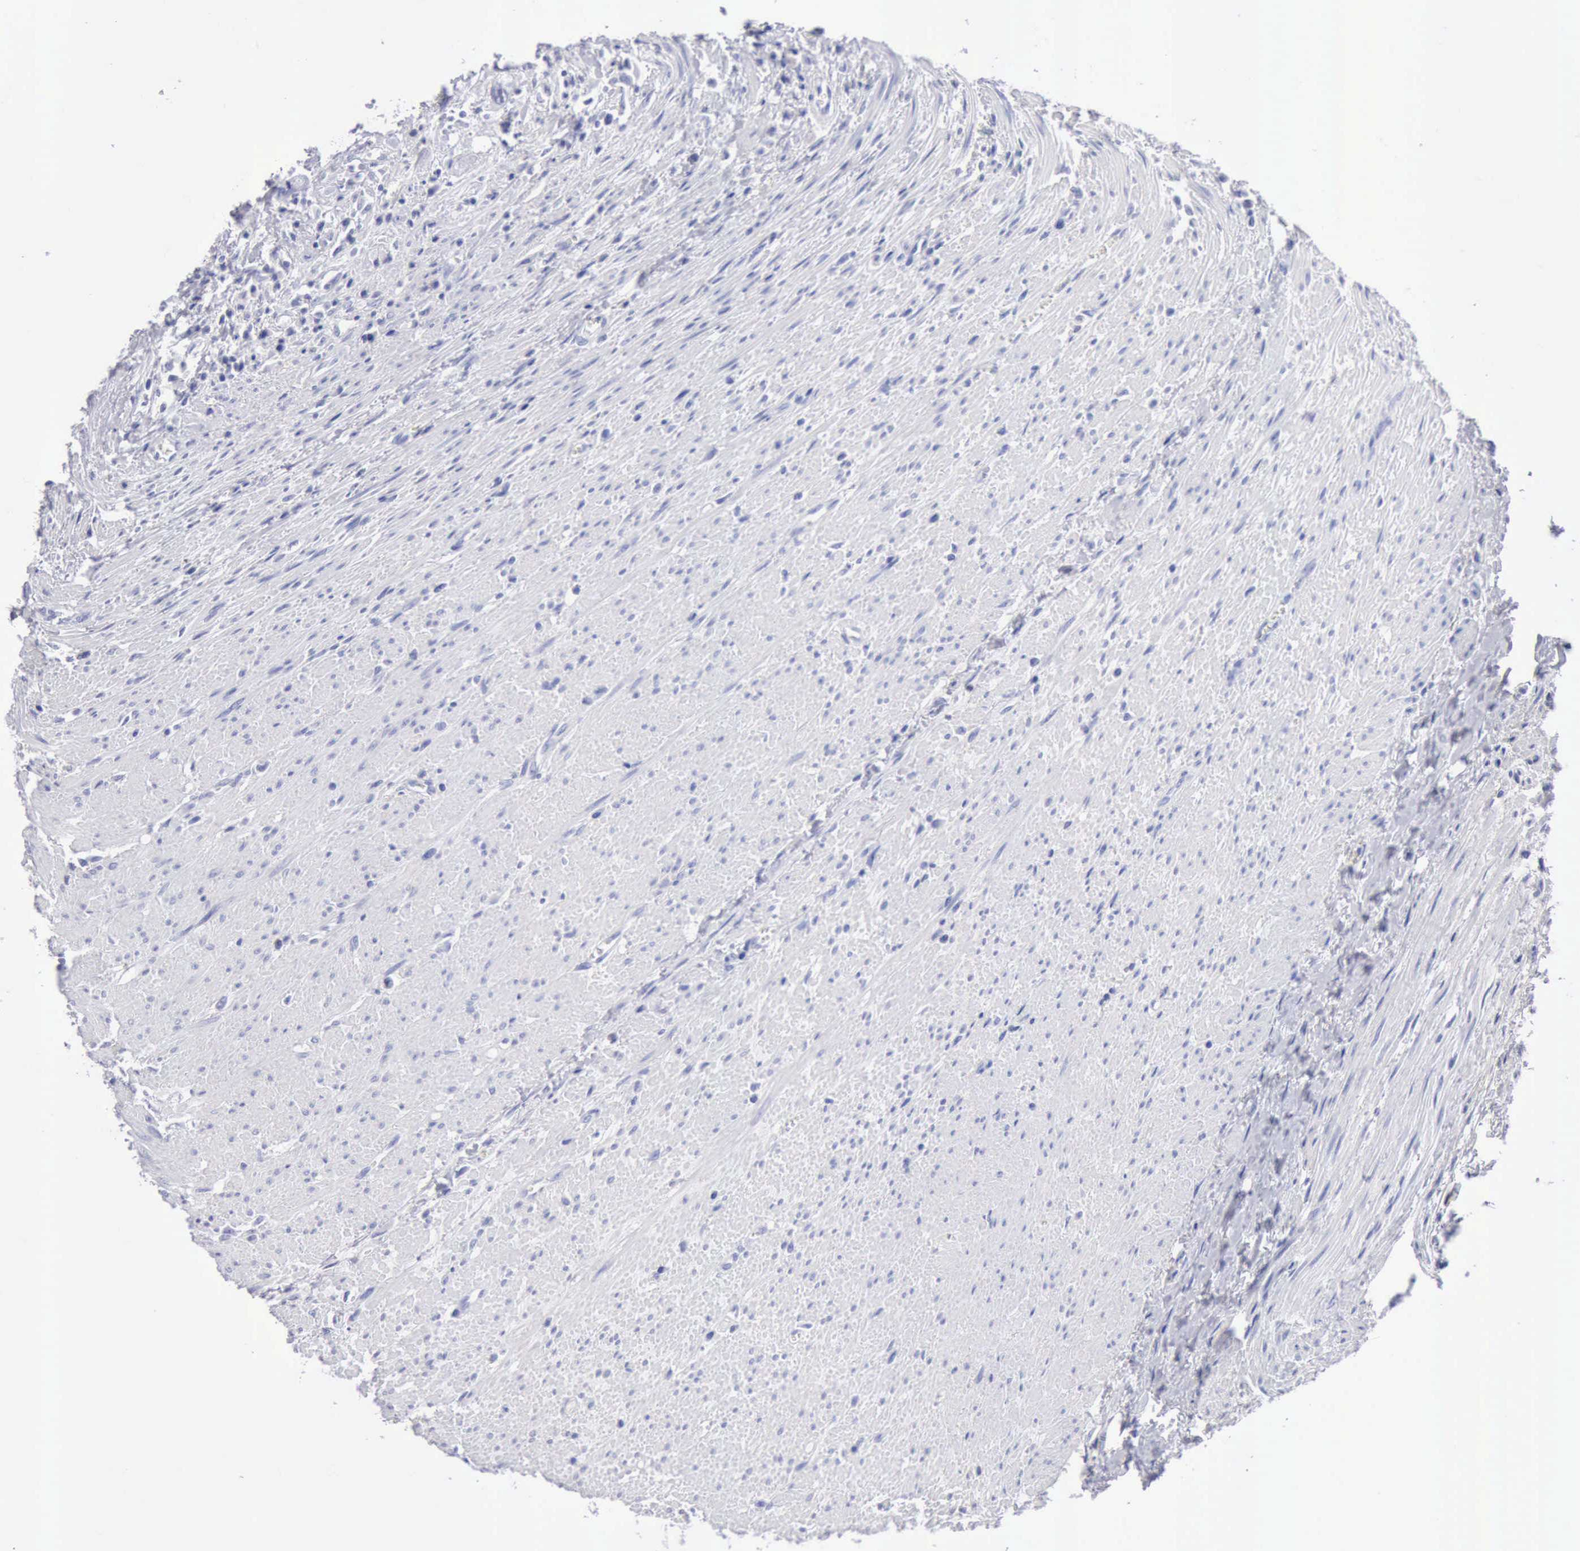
{"staining": {"intensity": "negative", "quantity": "none", "location": "none"}, "tissue": "colorectal cancer", "cell_type": "Tumor cells", "image_type": "cancer", "snomed": [{"axis": "morphology", "description": "Adenocarcinoma, NOS"}, {"axis": "topography", "description": "Rectum"}], "caption": "This is an immunohistochemistry image of colorectal adenocarcinoma. There is no staining in tumor cells.", "gene": "CYP19A1", "patient": {"sex": "male", "age": 70}}